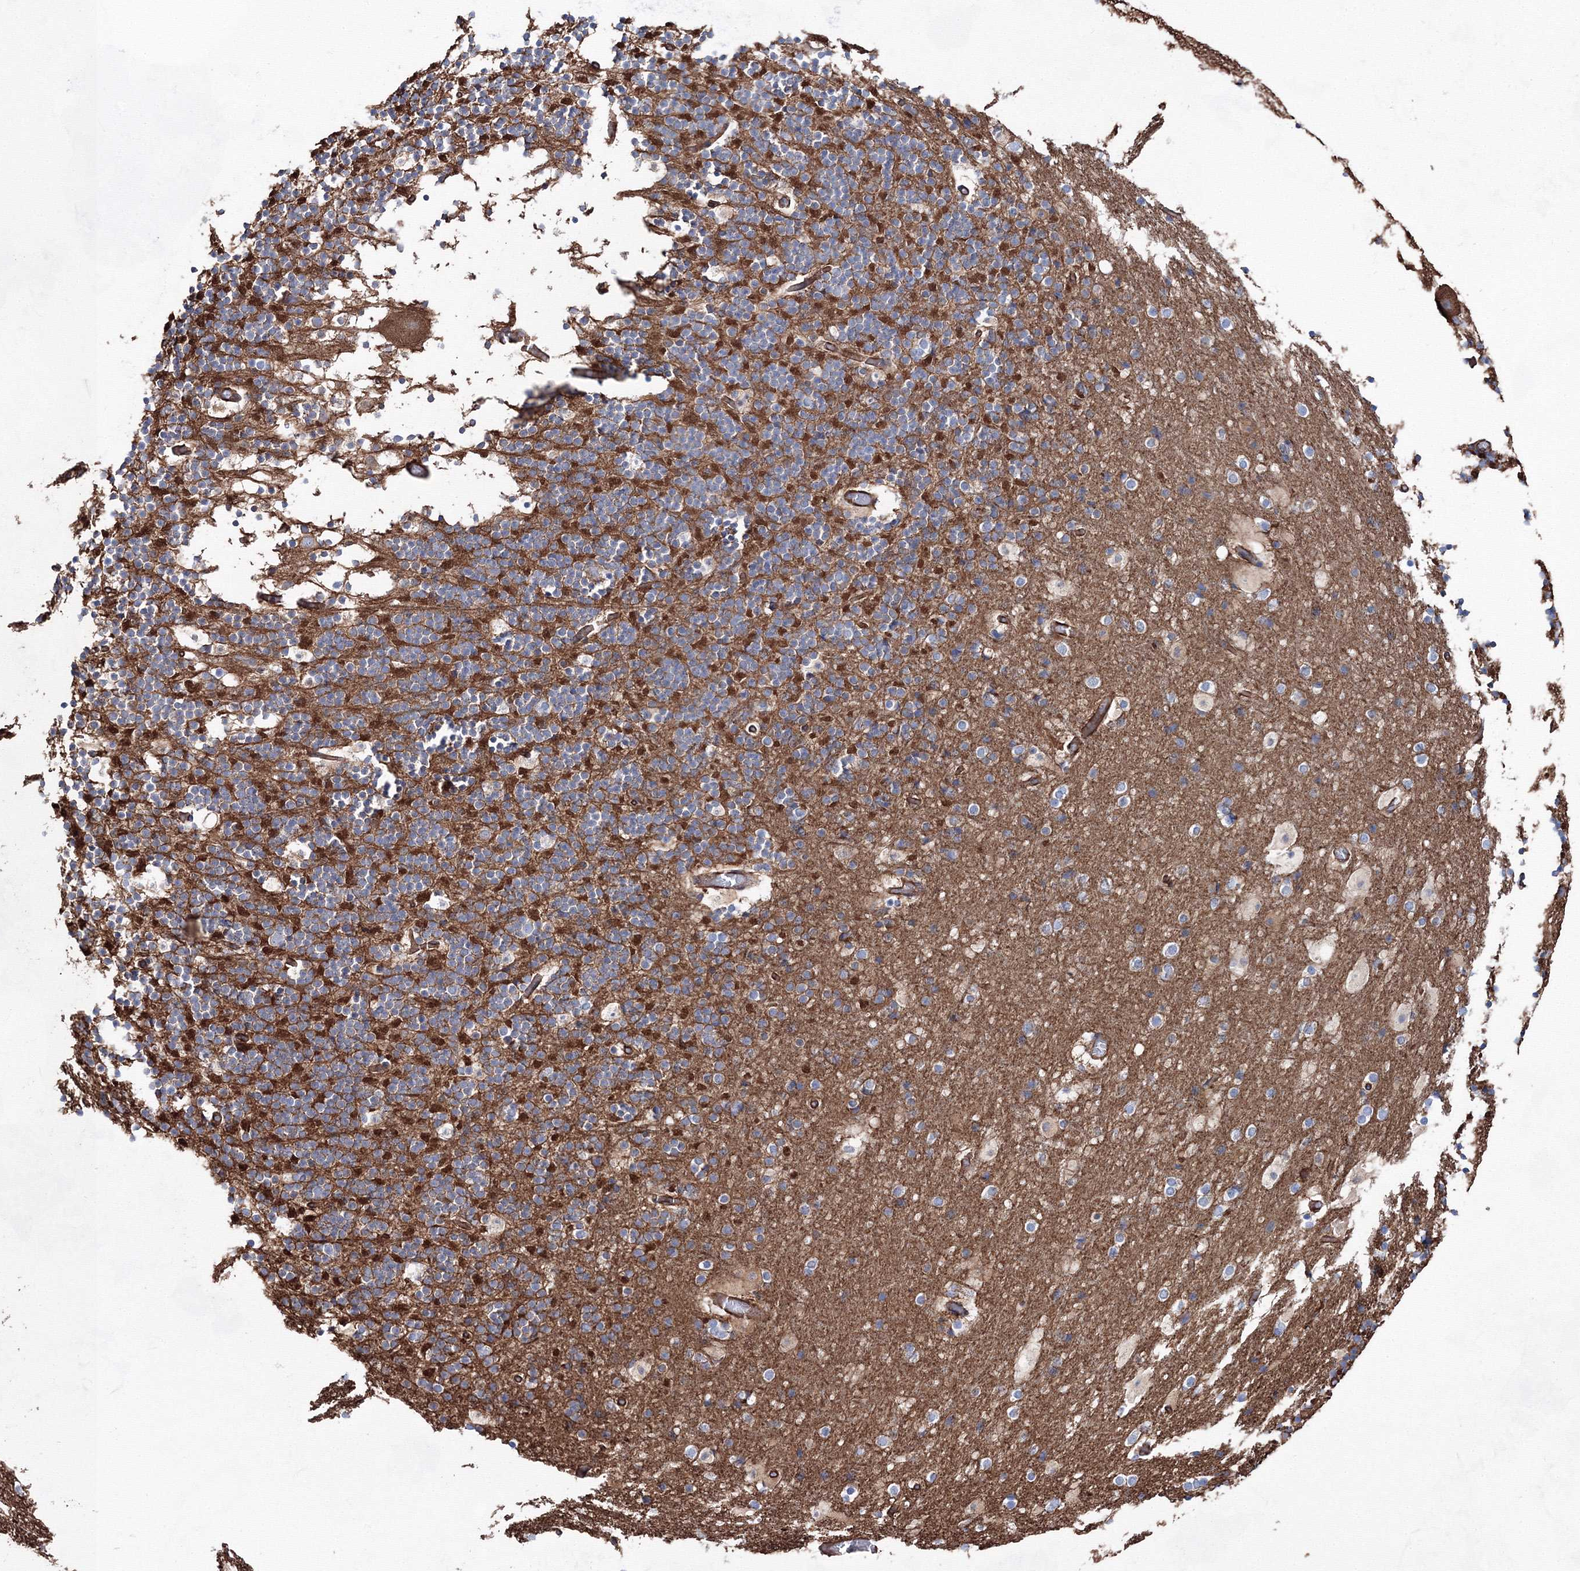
{"staining": {"intensity": "moderate", "quantity": ">75%", "location": "cytoplasmic/membranous"}, "tissue": "cerebellum", "cell_type": "Cells in granular layer", "image_type": "normal", "snomed": [{"axis": "morphology", "description": "Normal tissue, NOS"}, {"axis": "topography", "description": "Cerebellum"}], "caption": "Cerebellum stained for a protein exhibits moderate cytoplasmic/membranous positivity in cells in granular layer. (brown staining indicates protein expression, while blue staining denotes nuclei).", "gene": "ANKRD37", "patient": {"sex": "male", "age": 57}}